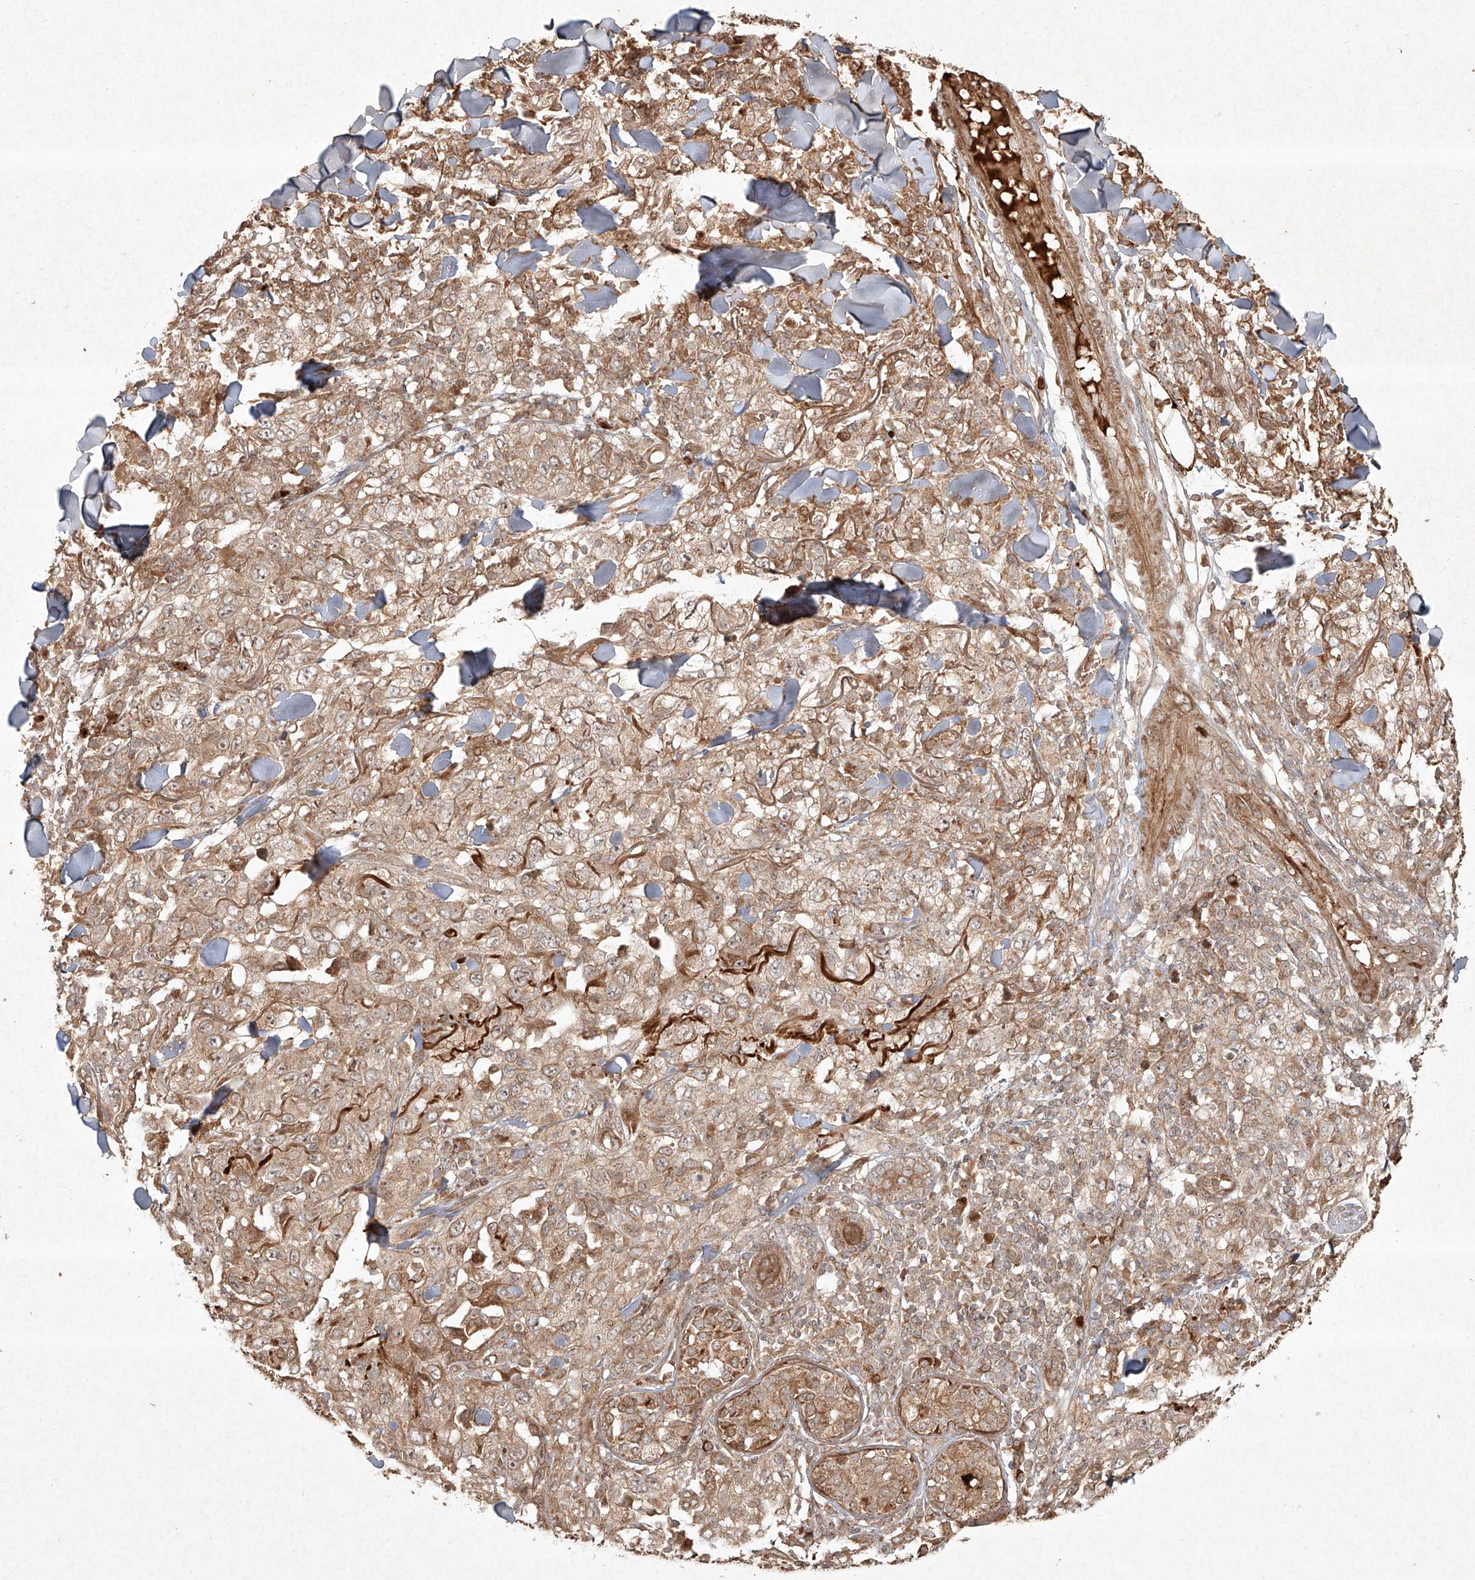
{"staining": {"intensity": "weak", "quantity": ">75%", "location": "cytoplasmic/membranous,nuclear"}, "tissue": "skin cancer", "cell_type": "Tumor cells", "image_type": "cancer", "snomed": [{"axis": "morphology", "description": "Squamous cell carcinoma, NOS"}, {"axis": "topography", "description": "Skin"}], "caption": "Immunohistochemical staining of squamous cell carcinoma (skin) reveals weak cytoplasmic/membranous and nuclear protein positivity in about >75% of tumor cells. The protein is stained brown, and the nuclei are stained in blue (DAB (3,3'-diaminobenzidine) IHC with brightfield microscopy, high magnification).", "gene": "CYYR1", "patient": {"sex": "female", "age": 88}}